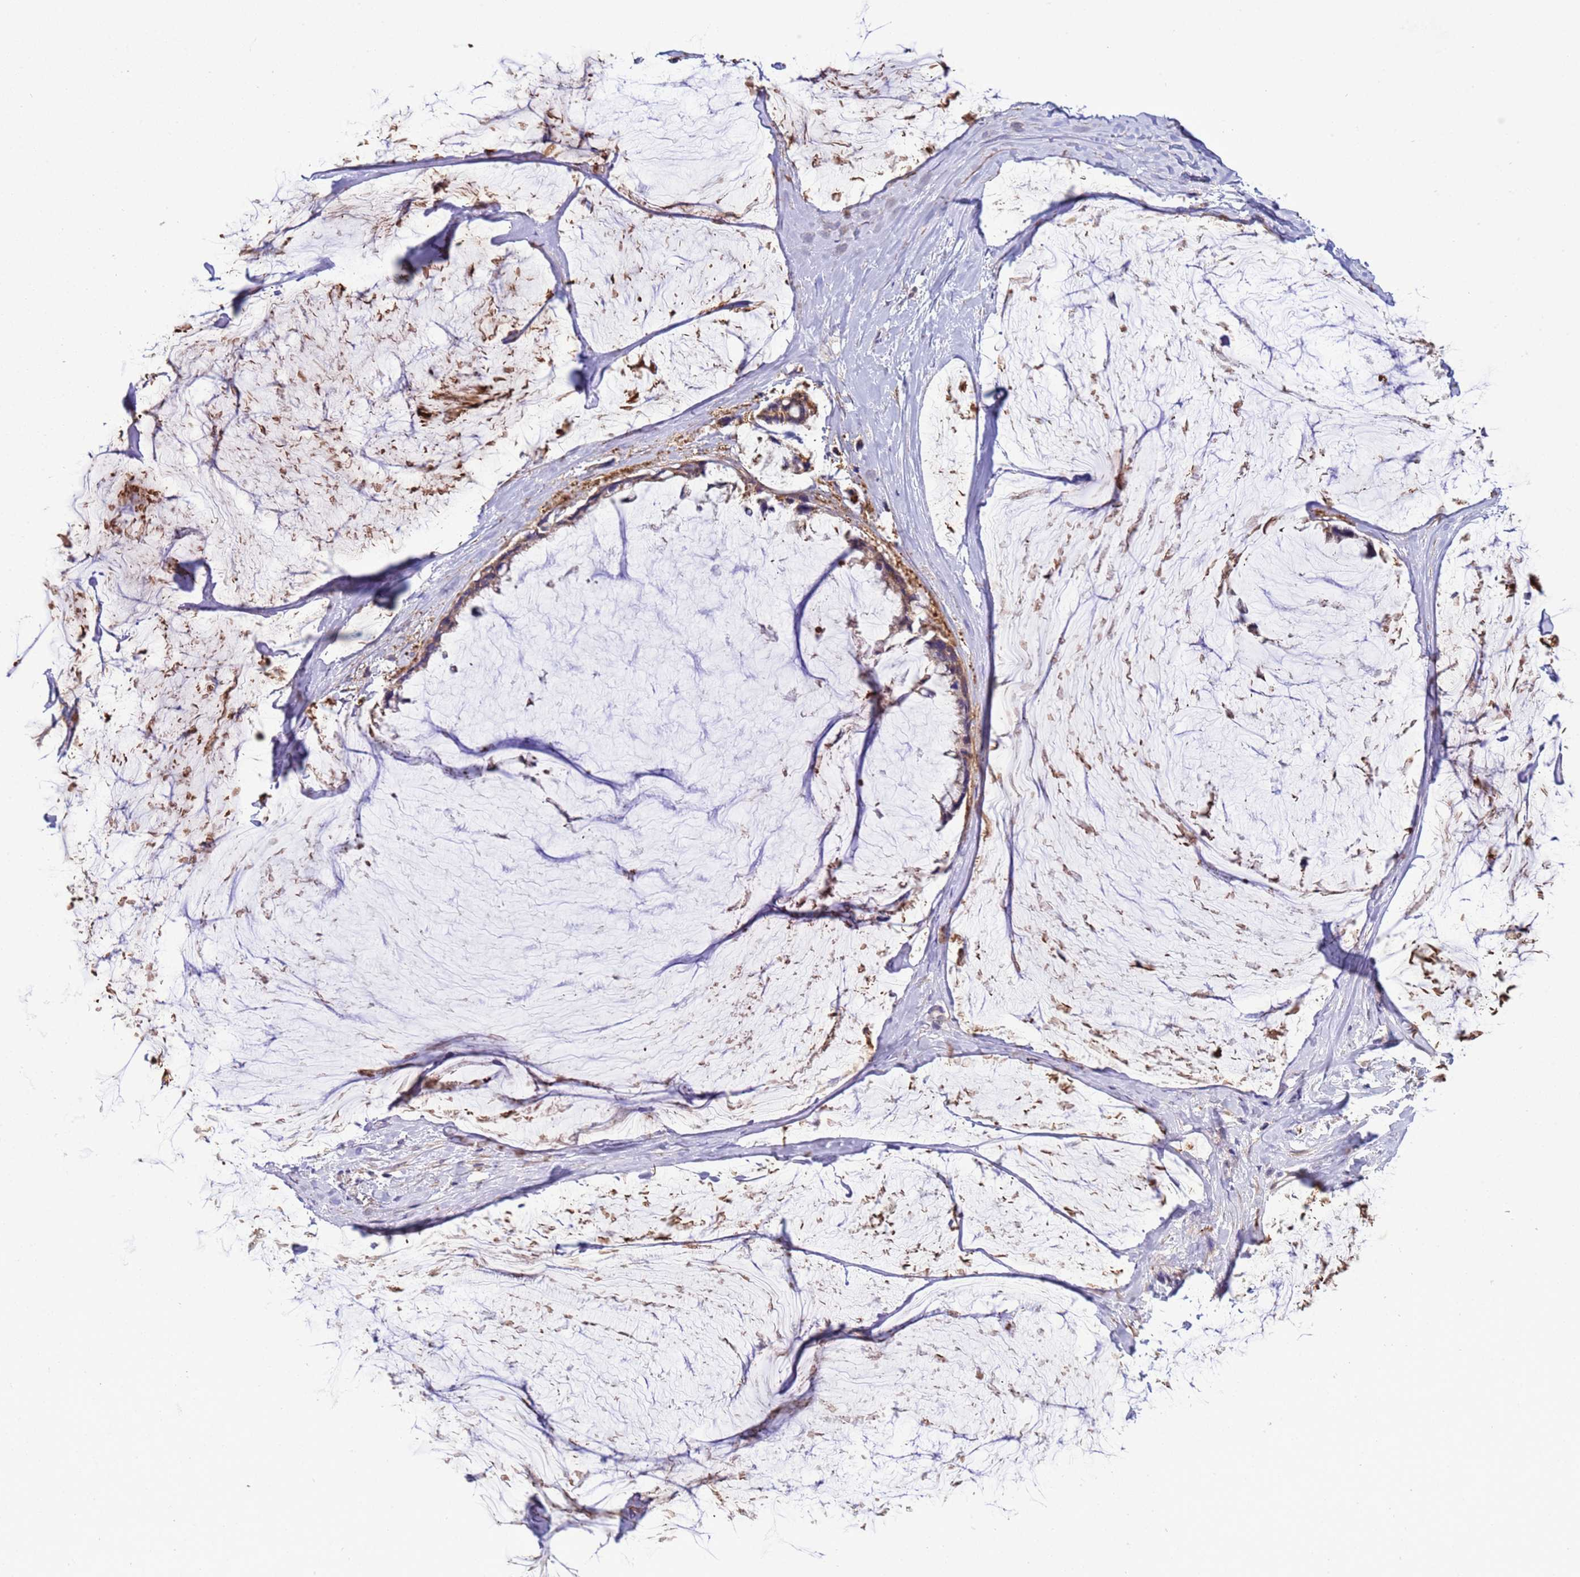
{"staining": {"intensity": "weak", "quantity": "25%-75%", "location": "cytoplasmic/membranous"}, "tissue": "ovarian cancer", "cell_type": "Tumor cells", "image_type": "cancer", "snomed": [{"axis": "morphology", "description": "Cystadenocarcinoma, mucinous, NOS"}, {"axis": "topography", "description": "Ovary"}], "caption": "Immunohistochemistry (IHC) (DAB (3,3'-diaminobenzidine)) staining of human ovarian mucinous cystadenocarcinoma shows weak cytoplasmic/membranous protein positivity in approximately 25%-75% of tumor cells.", "gene": "GEN1", "patient": {"sex": "female", "age": 39}}